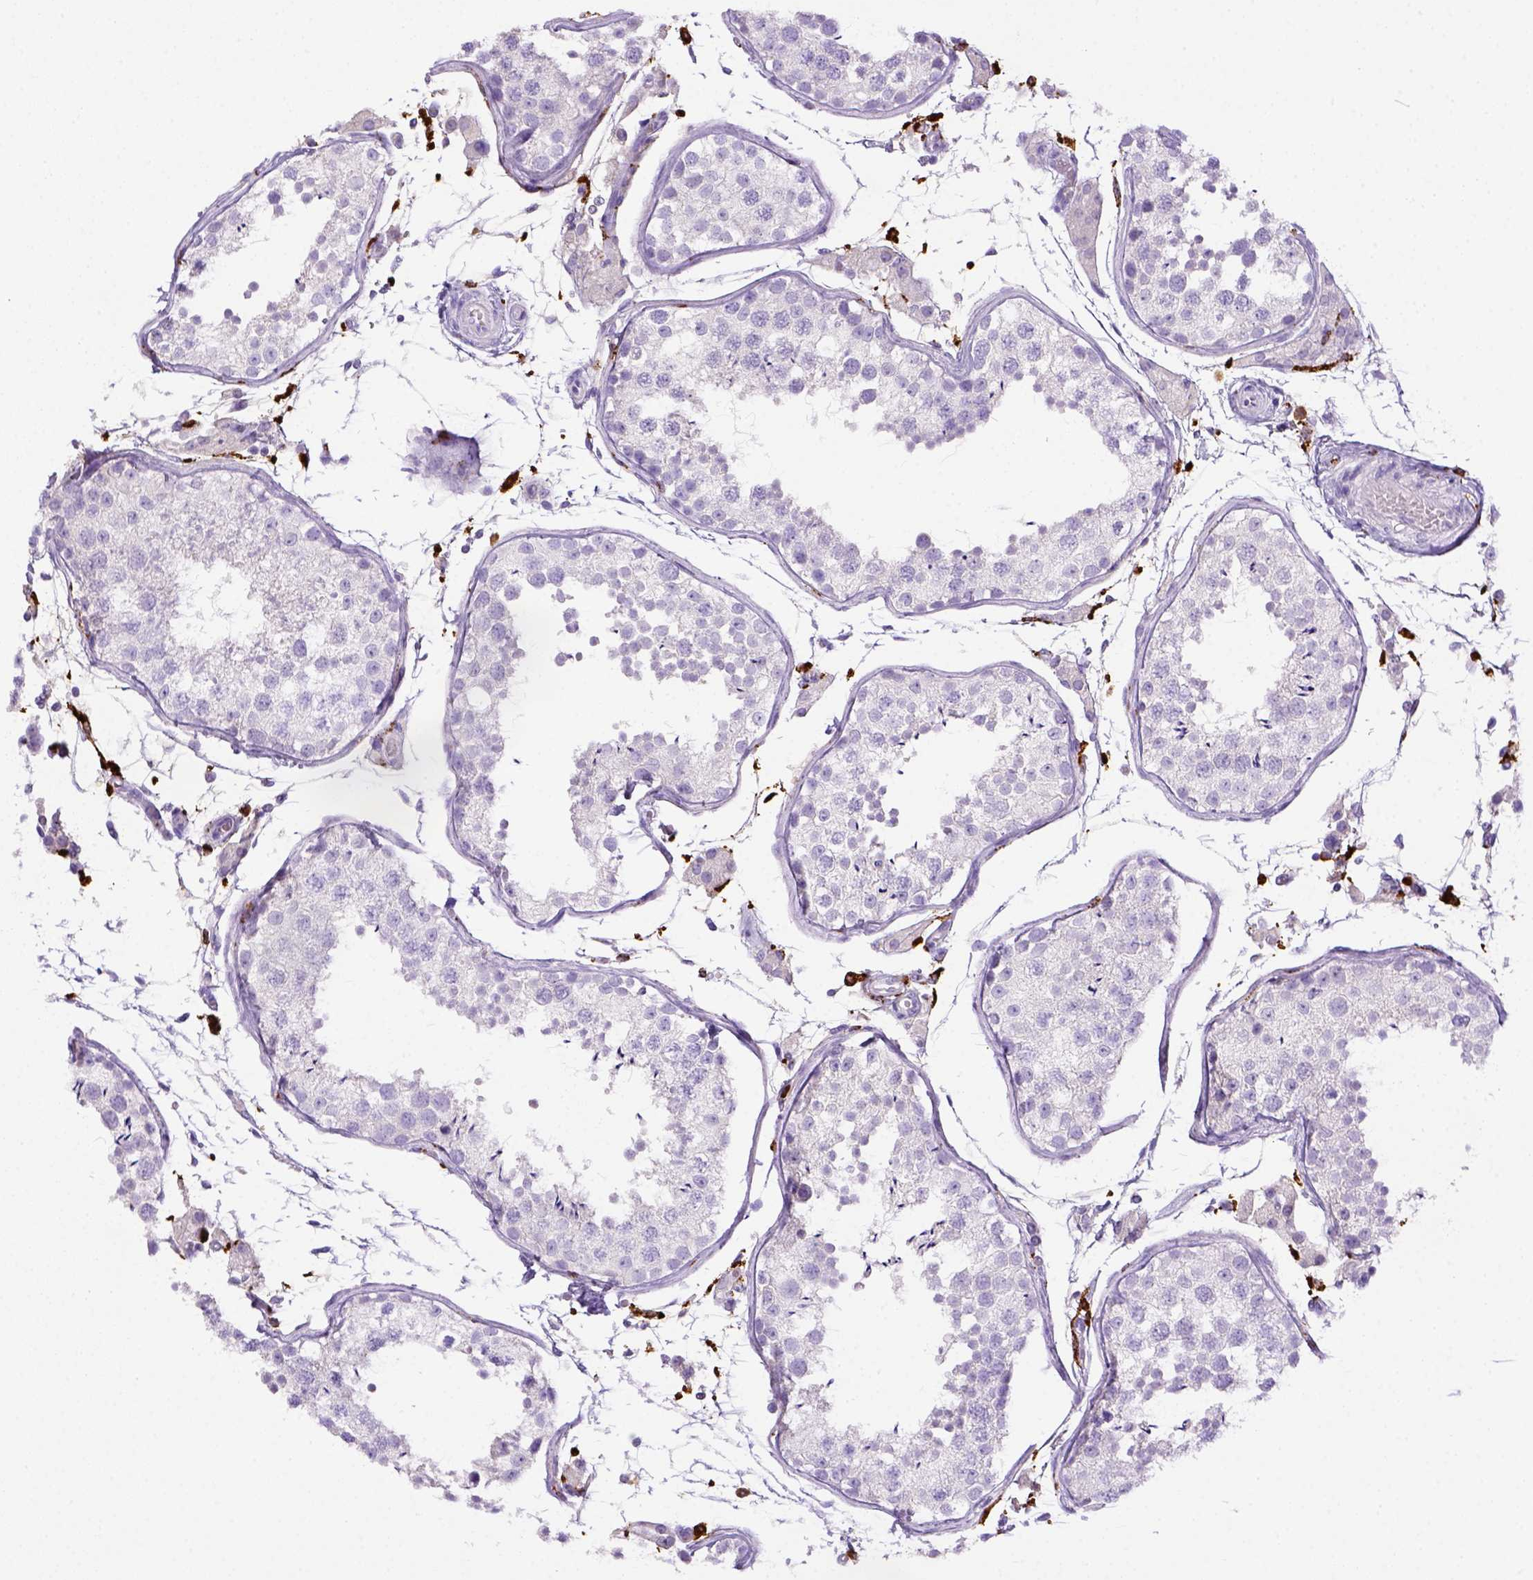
{"staining": {"intensity": "negative", "quantity": "none", "location": "none"}, "tissue": "testis", "cell_type": "Cells in seminiferous ducts", "image_type": "normal", "snomed": [{"axis": "morphology", "description": "Normal tissue, NOS"}, {"axis": "topography", "description": "Testis"}], "caption": "Photomicrograph shows no significant protein staining in cells in seminiferous ducts of unremarkable testis.", "gene": "CD68", "patient": {"sex": "male", "age": 29}}